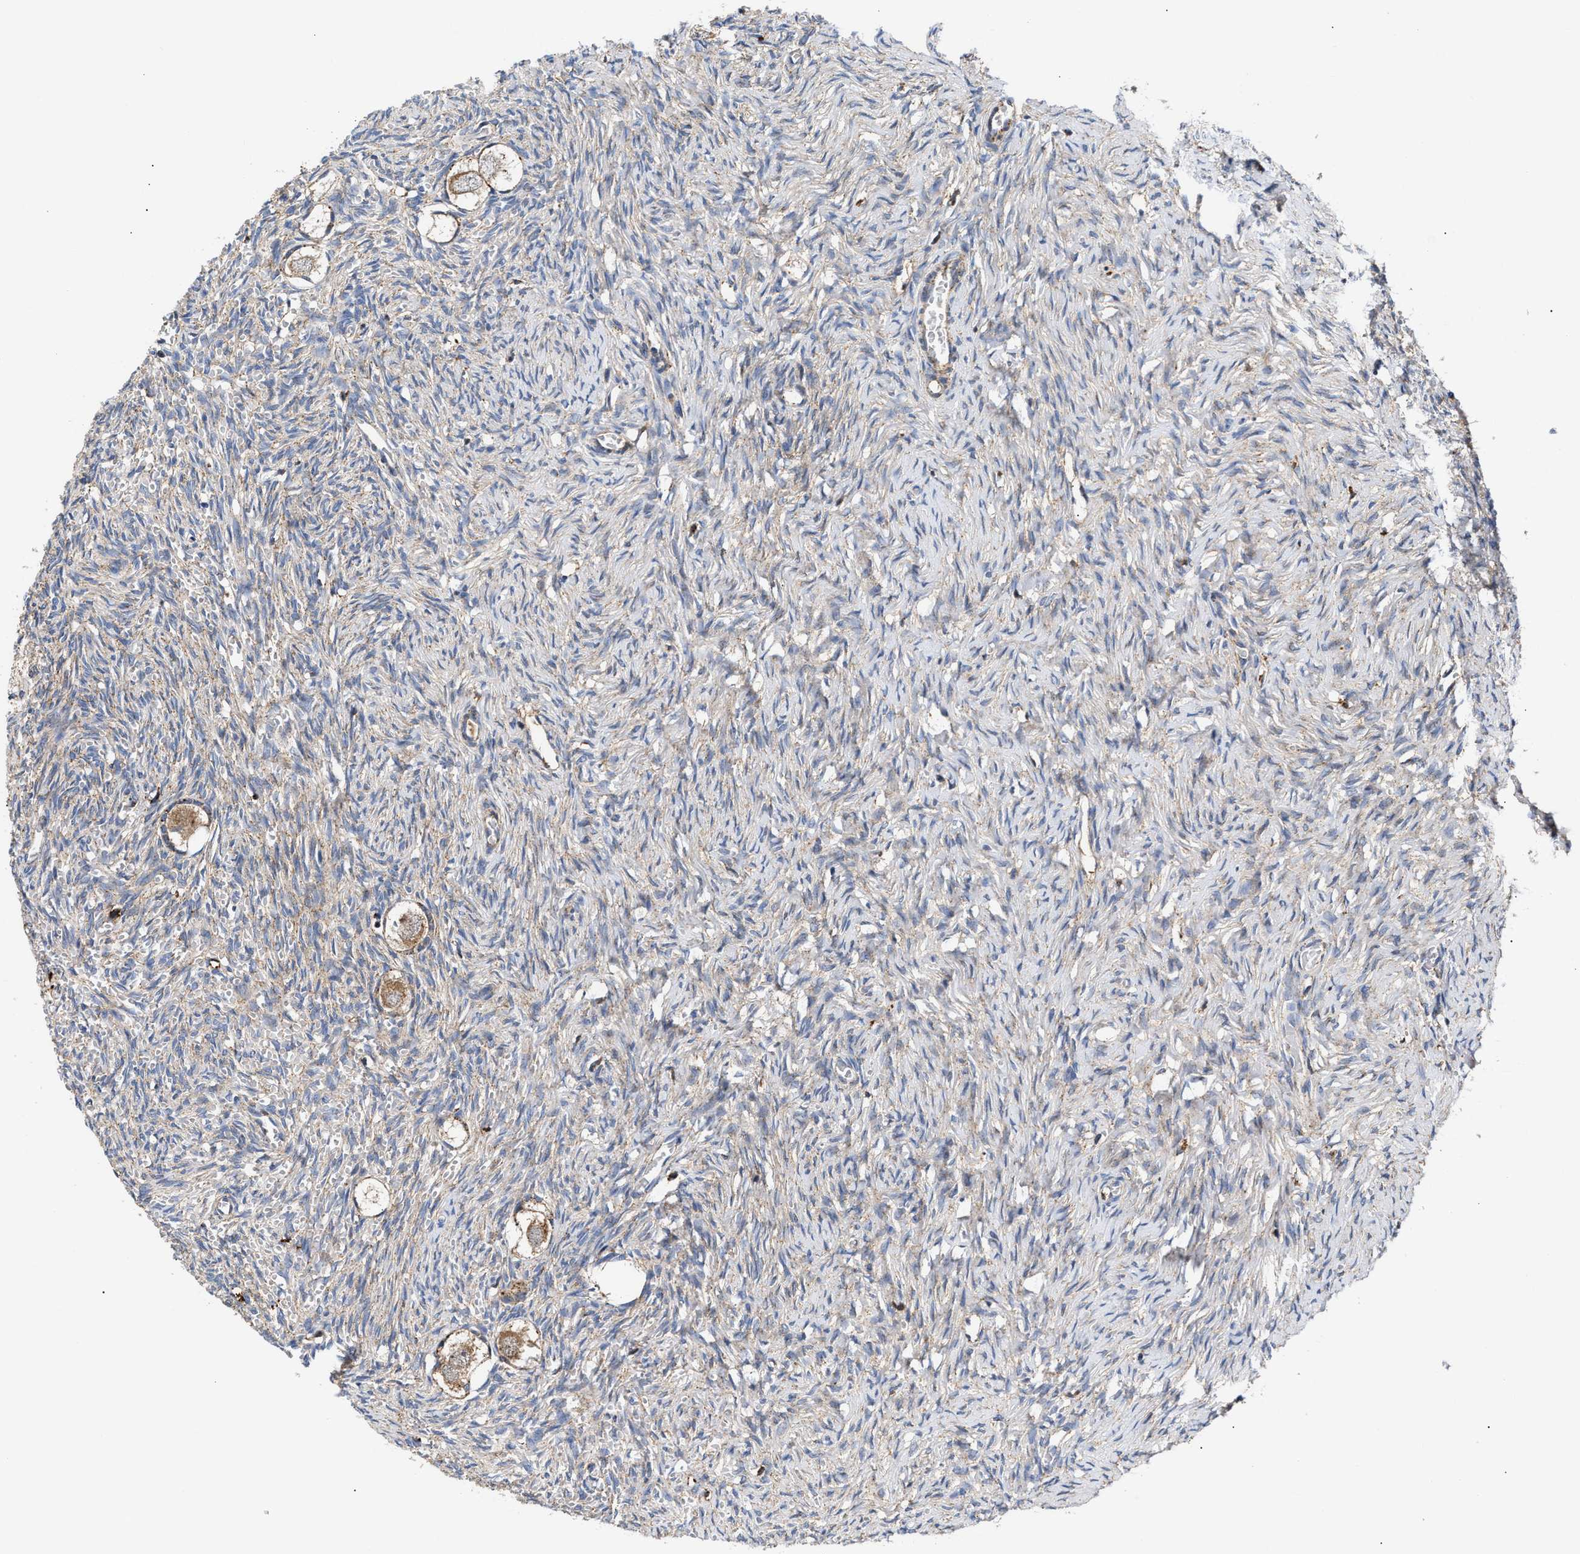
{"staining": {"intensity": "weak", "quantity": ">75%", "location": "cytoplasmic/membranous"}, "tissue": "ovary", "cell_type": "Follicle cells", "image_type": "normal", "snomed": [{"axis": "morphology", "description": "Normal tissue, NOS"}, {"axis": "topography", "description": "Ovary"}], "caption": "A brown stain highlights weak cytoplasmic/membranous staining of a protein in follicle cells of normal ovary. Ihc stains the protein in brown and the nuclei are stained blue.", "gene": "CCDC146", "patient": {"sex": "female", "age": 27}}